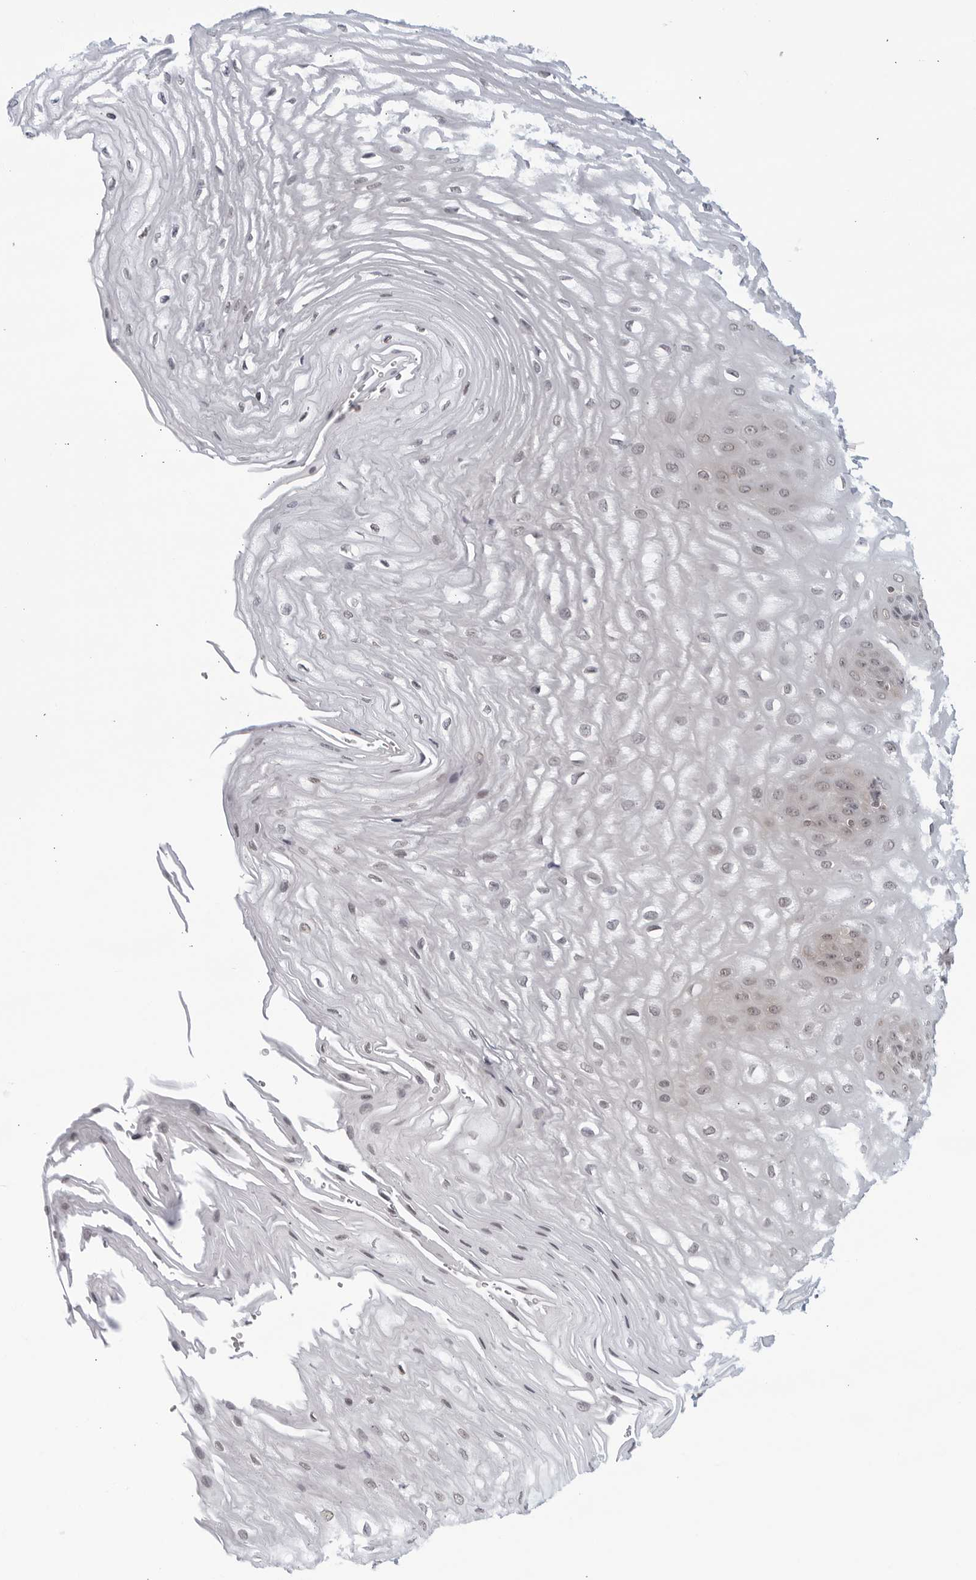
{"staining": {"intensity": "moderate", "quantity": "25%-75%", "location": "cytoplasmic/membranous,nuclear"}, "tissue": "esophagus", "cell_type": "Squamous epithelial cells", "image_type": "normal", "snomed": [{"axis": "morphology", "description": "Normal tissue, NOS"}, {"axis": "topography", "description": "Esophagus"}], "caption": "The photomicrograph demonstrates immunohistochemical staining of benign esophagus. There is moderate cytoplasmic/membranous,nuclear positivity is identified in about 25%-75% of squamous epithelial cells. (Stains: DAB (3,3'-diaminobenzidine) in brown, nuclei in blue, Microscopy: brightfield microscopy at high magnification).", "gene": "CC2D1B", "patient": {"sex": "male", "age": 54}}